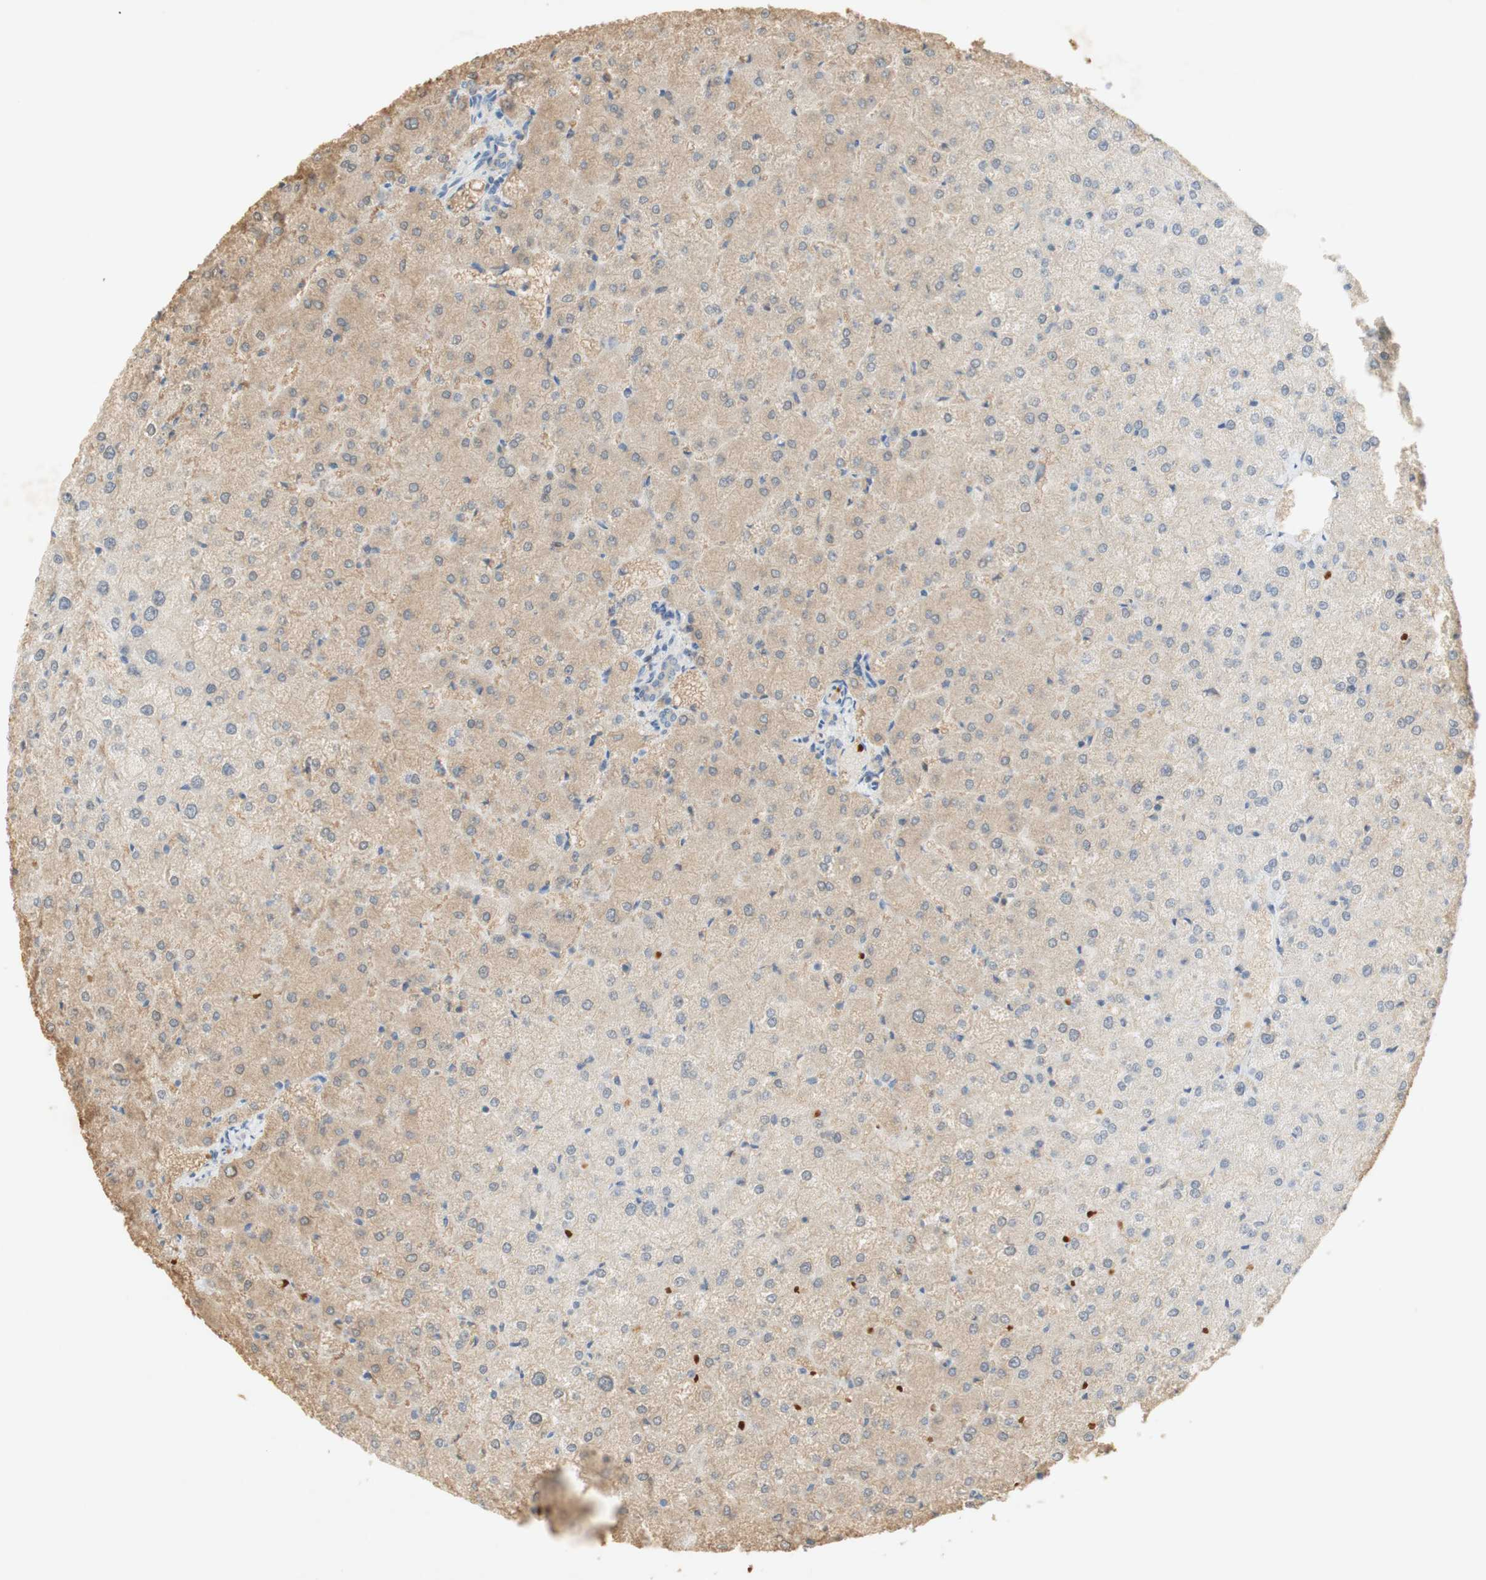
{"staining": {"intensity": "weak", "quantity": "<25%", "location": "cytoplasmic/membranous"}, "tissue": "liver", "cell_type": "Cholangiocytes", "image_type": "normal", "snomed": [{"axis": "morphology", "description": "Normal tissue, NOS"}, {"axis": "topography", "description": "Liver"}], "caption": "Cholangiocytes are negative for brown protein staining in benign liver. Brightfield microscopy of immunohistochemistry (IHC) stained with DAB (3,3'-diaminobenzidine) (brown) and hematoxylin (blue), captured at high magnification.", "gene": "EPO", "patient": {"sex": "female", "age": 32}}